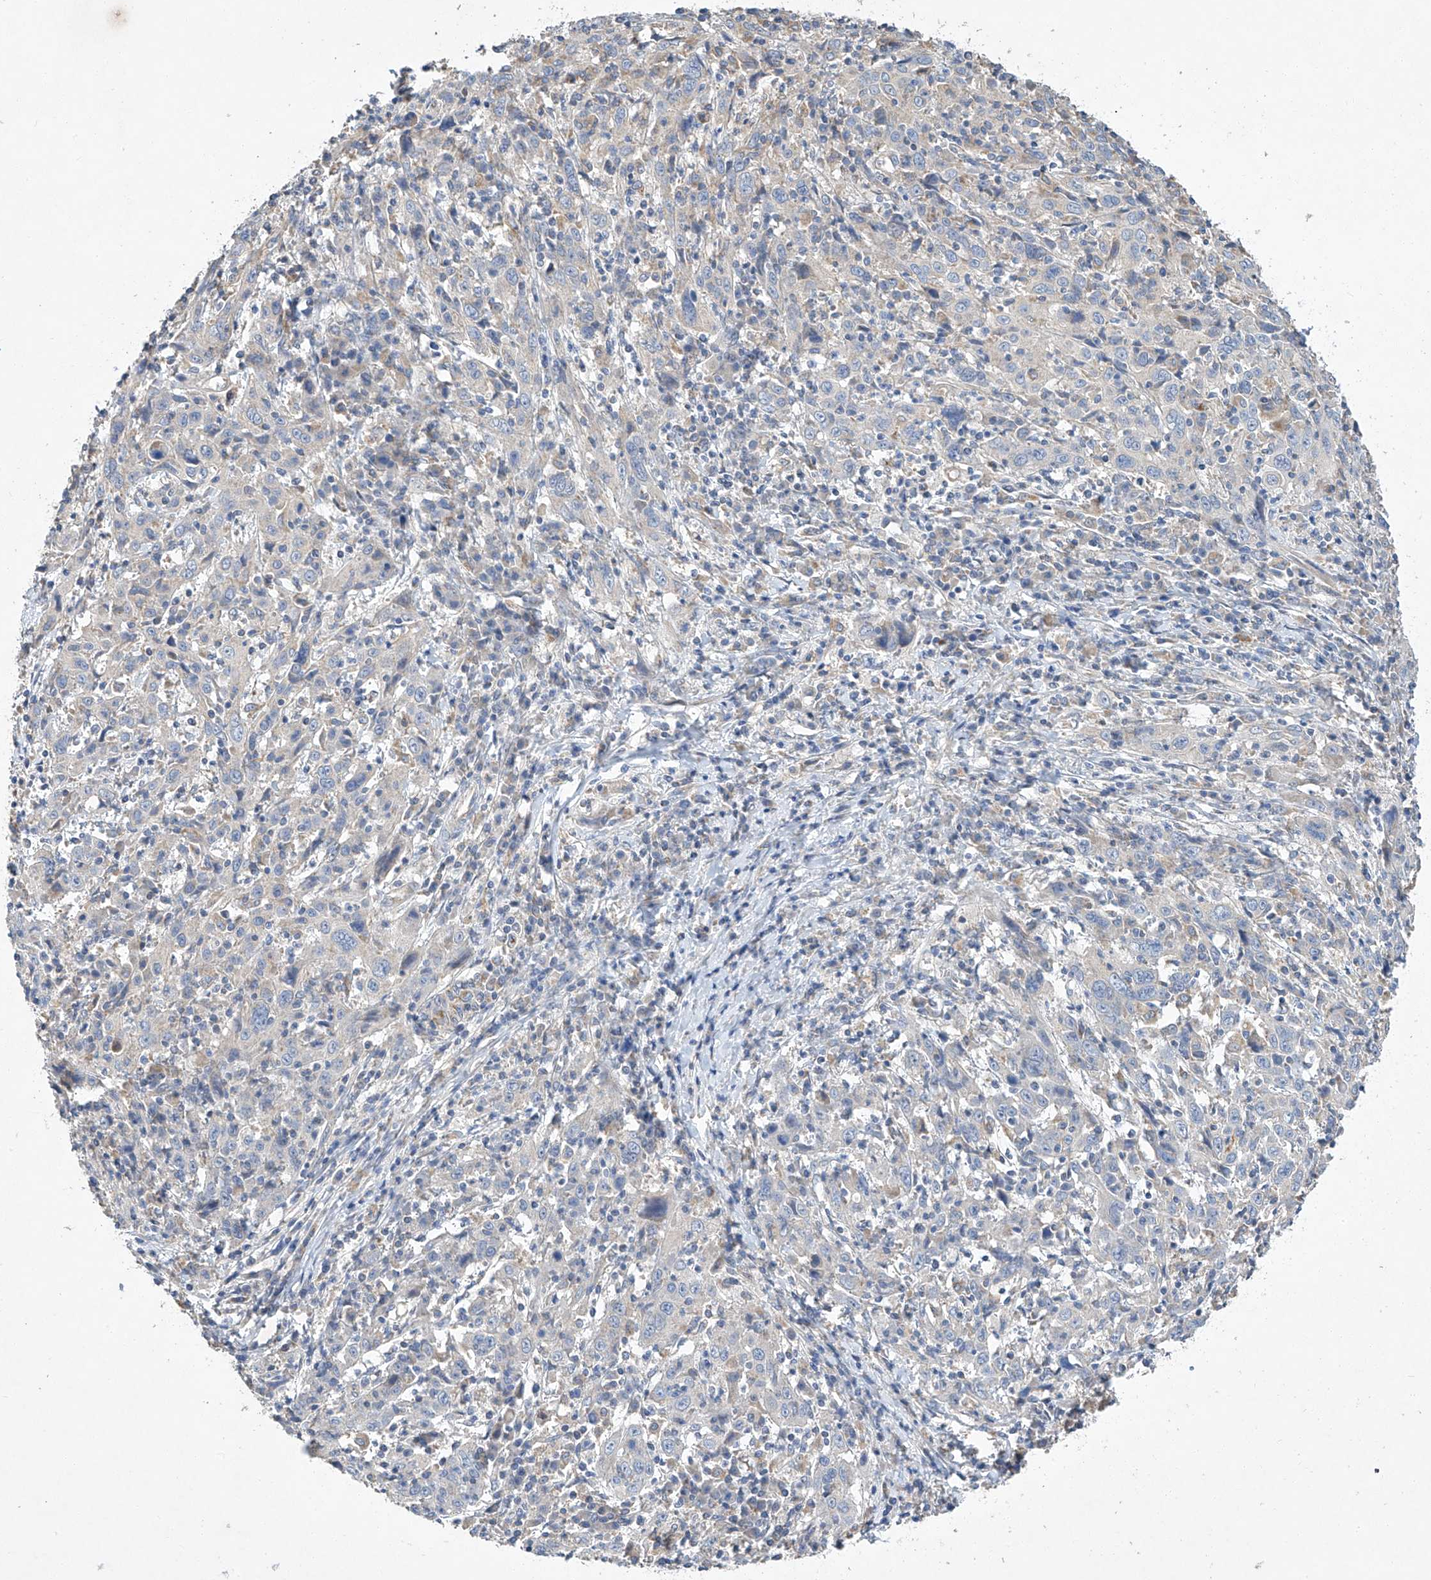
{"staining": {"intensity": "negative", "quantity": "none", "location": "none"}, "tissue": "cervical cancer", "cell_type": "Tumor cells", "image_type": "cancer", "snomed": [{"axis": "morphology", "description": "Squamous cell carcinoma, NOS"}, {"axis": "topography", "description": "Cervix"}], "caption": "High power microscopy image of an immunohistochemistry image of cervical squamous cell carcinoma, revealing no significant positivity in tumor cells.", "gene": "AMD1", "patient": {"sex": "female", "age": 46}}